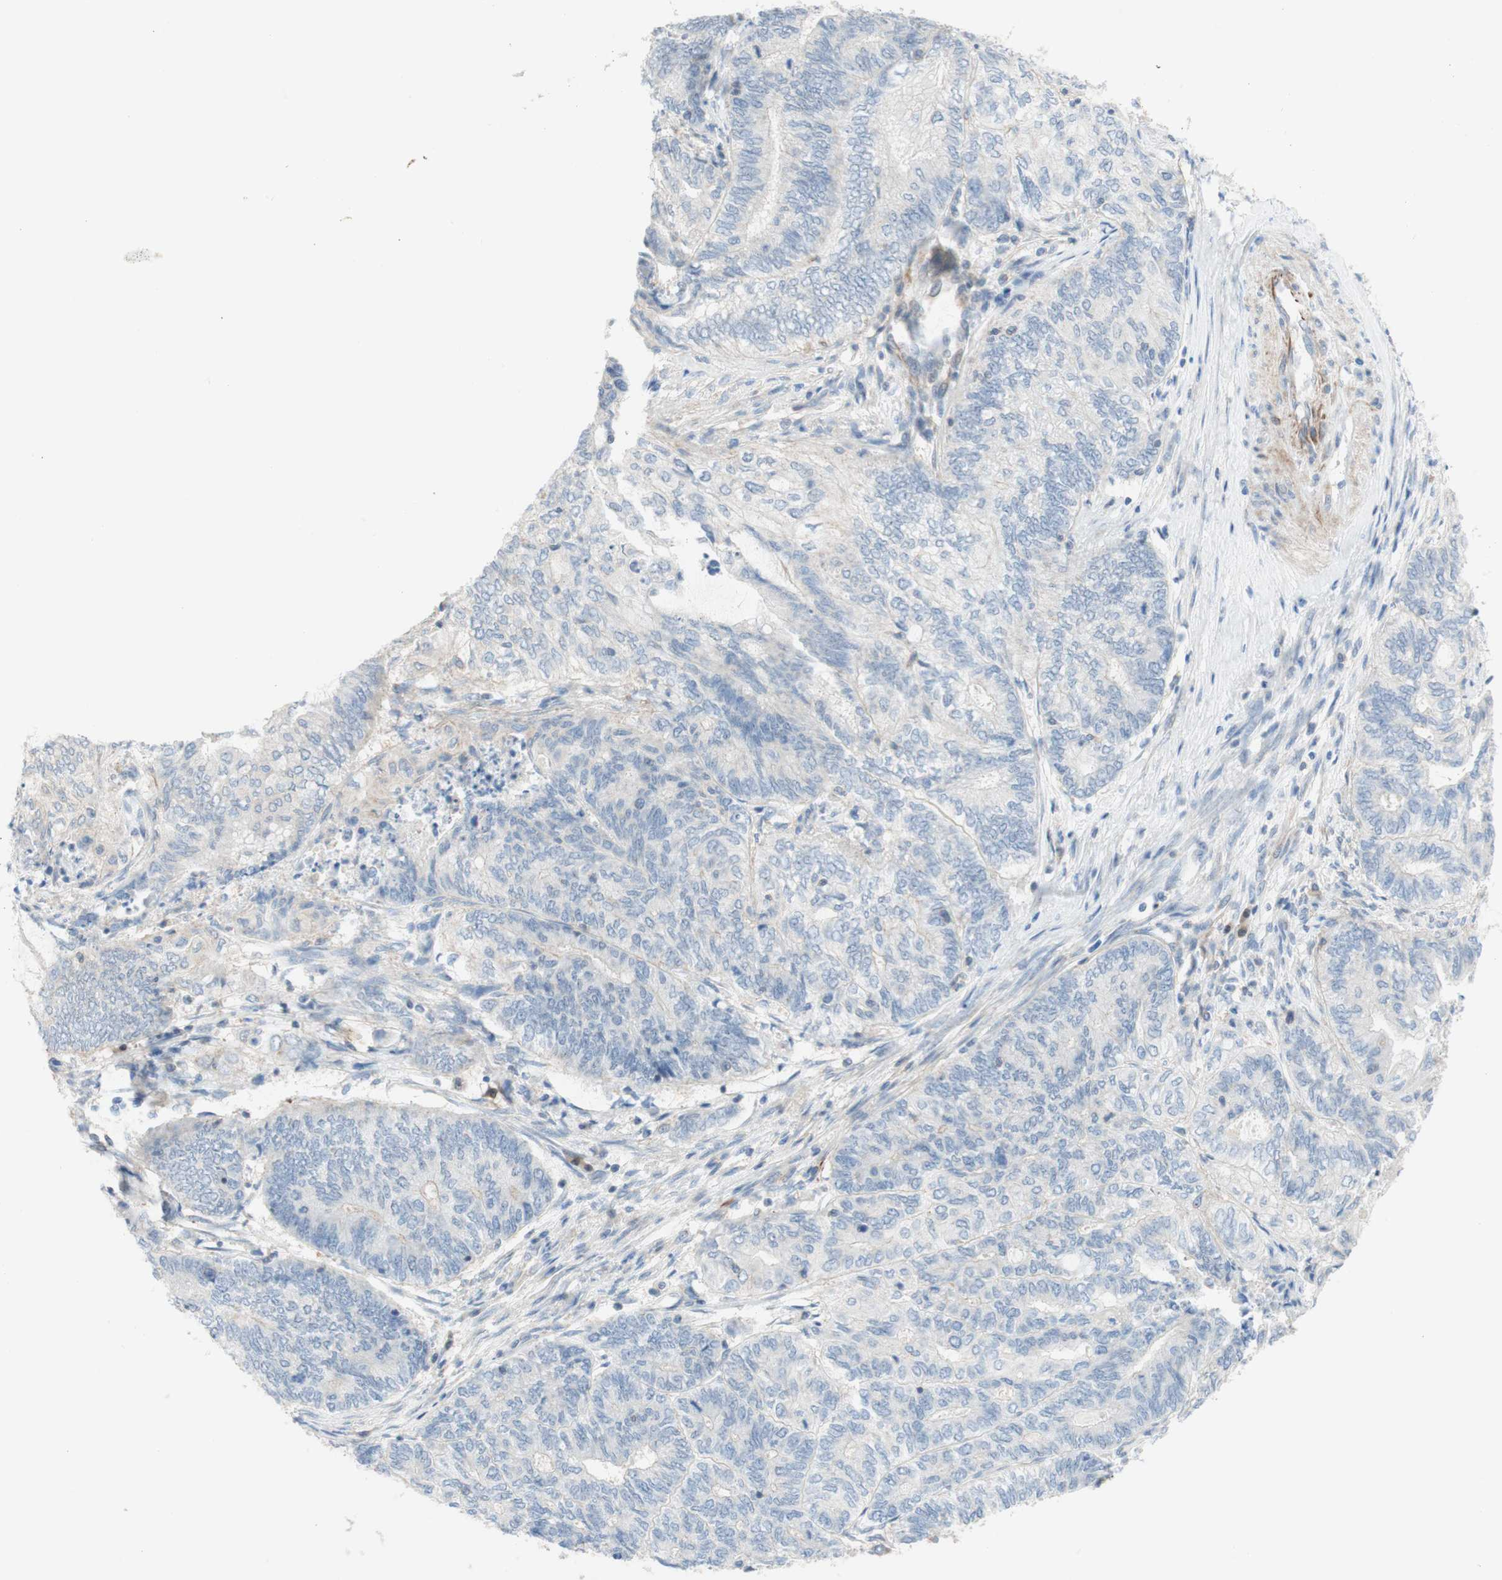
{"staining": {"intensity": "negative", "quantity": "none", "location": "none"}, "tissue": "endometrial cancer", "cell_type": "Tumor cells", "image_type": "cancer", "snomed": [{"axis": "morphology", "description": "Adenocarcinoma, NOS"}, {"axis": "topography", "description": "Uterus"}, {"axis": "topography", "description": "Endometrium"}], "caption": "DAB immunohistochemical staining of human endometrial adenocarcinoma reveals no significant expression in tumor cells.", "gene": "POU2AF1", "patient": {"sex": "female", "age": 70}}